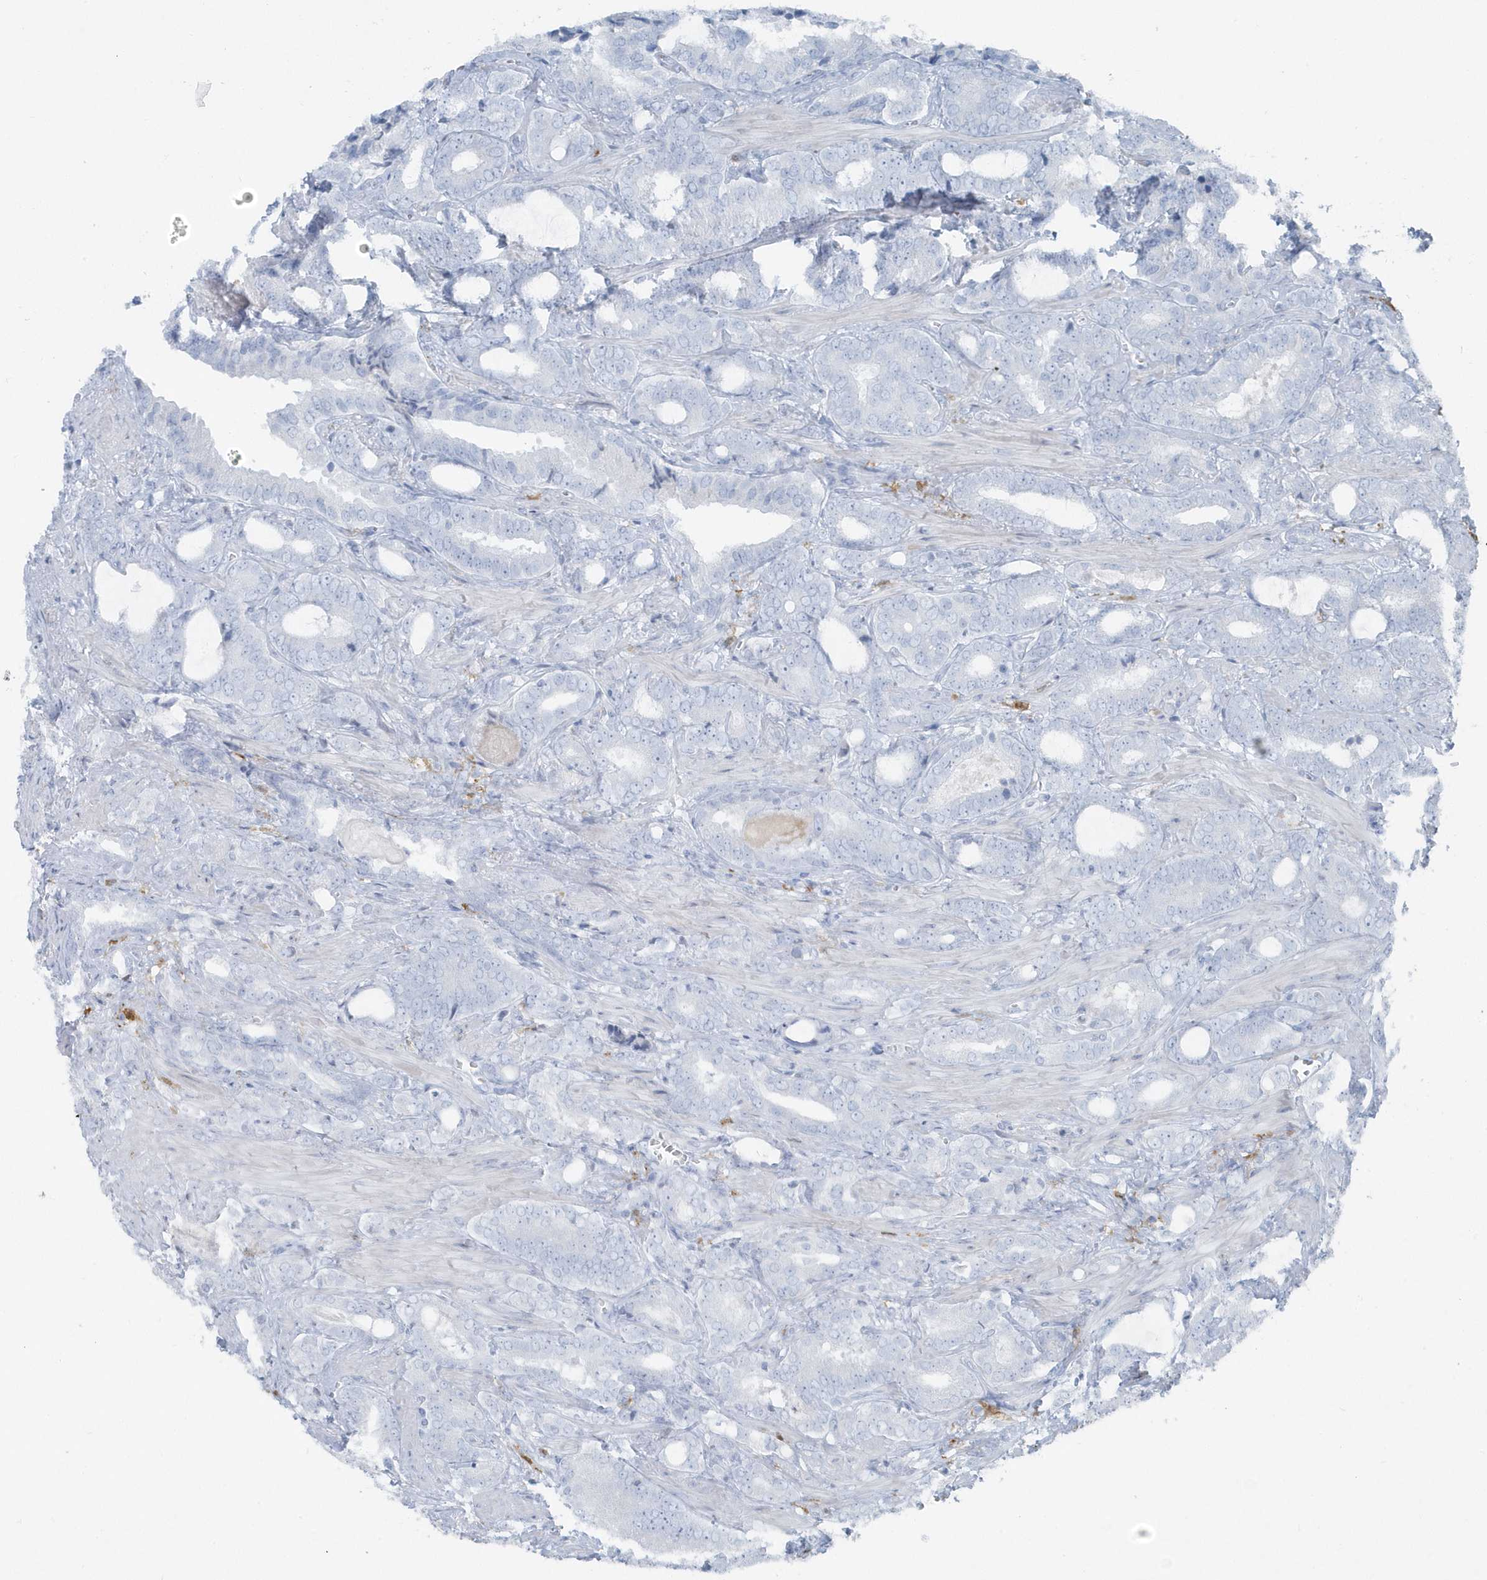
{"staining": {"intensity": "negative", "quantity": "none", "location": "none"}, "tissue": "prostate cancer", "cell_type": "Tumor cells", "image_type": "cancer", "snomed": [{"axis": "morphology", "description": "Adenocarcinoma, High grade"}, {"axis": "topography", "description": "Prostate and seminal vesicle, NOS"}], "caption": "Prostate cancer stained for a protein using immunohistochemistry shows no staining tumor cells.", "gene": "FAM98A", "patient": {"sex": "male", "age": 67}}